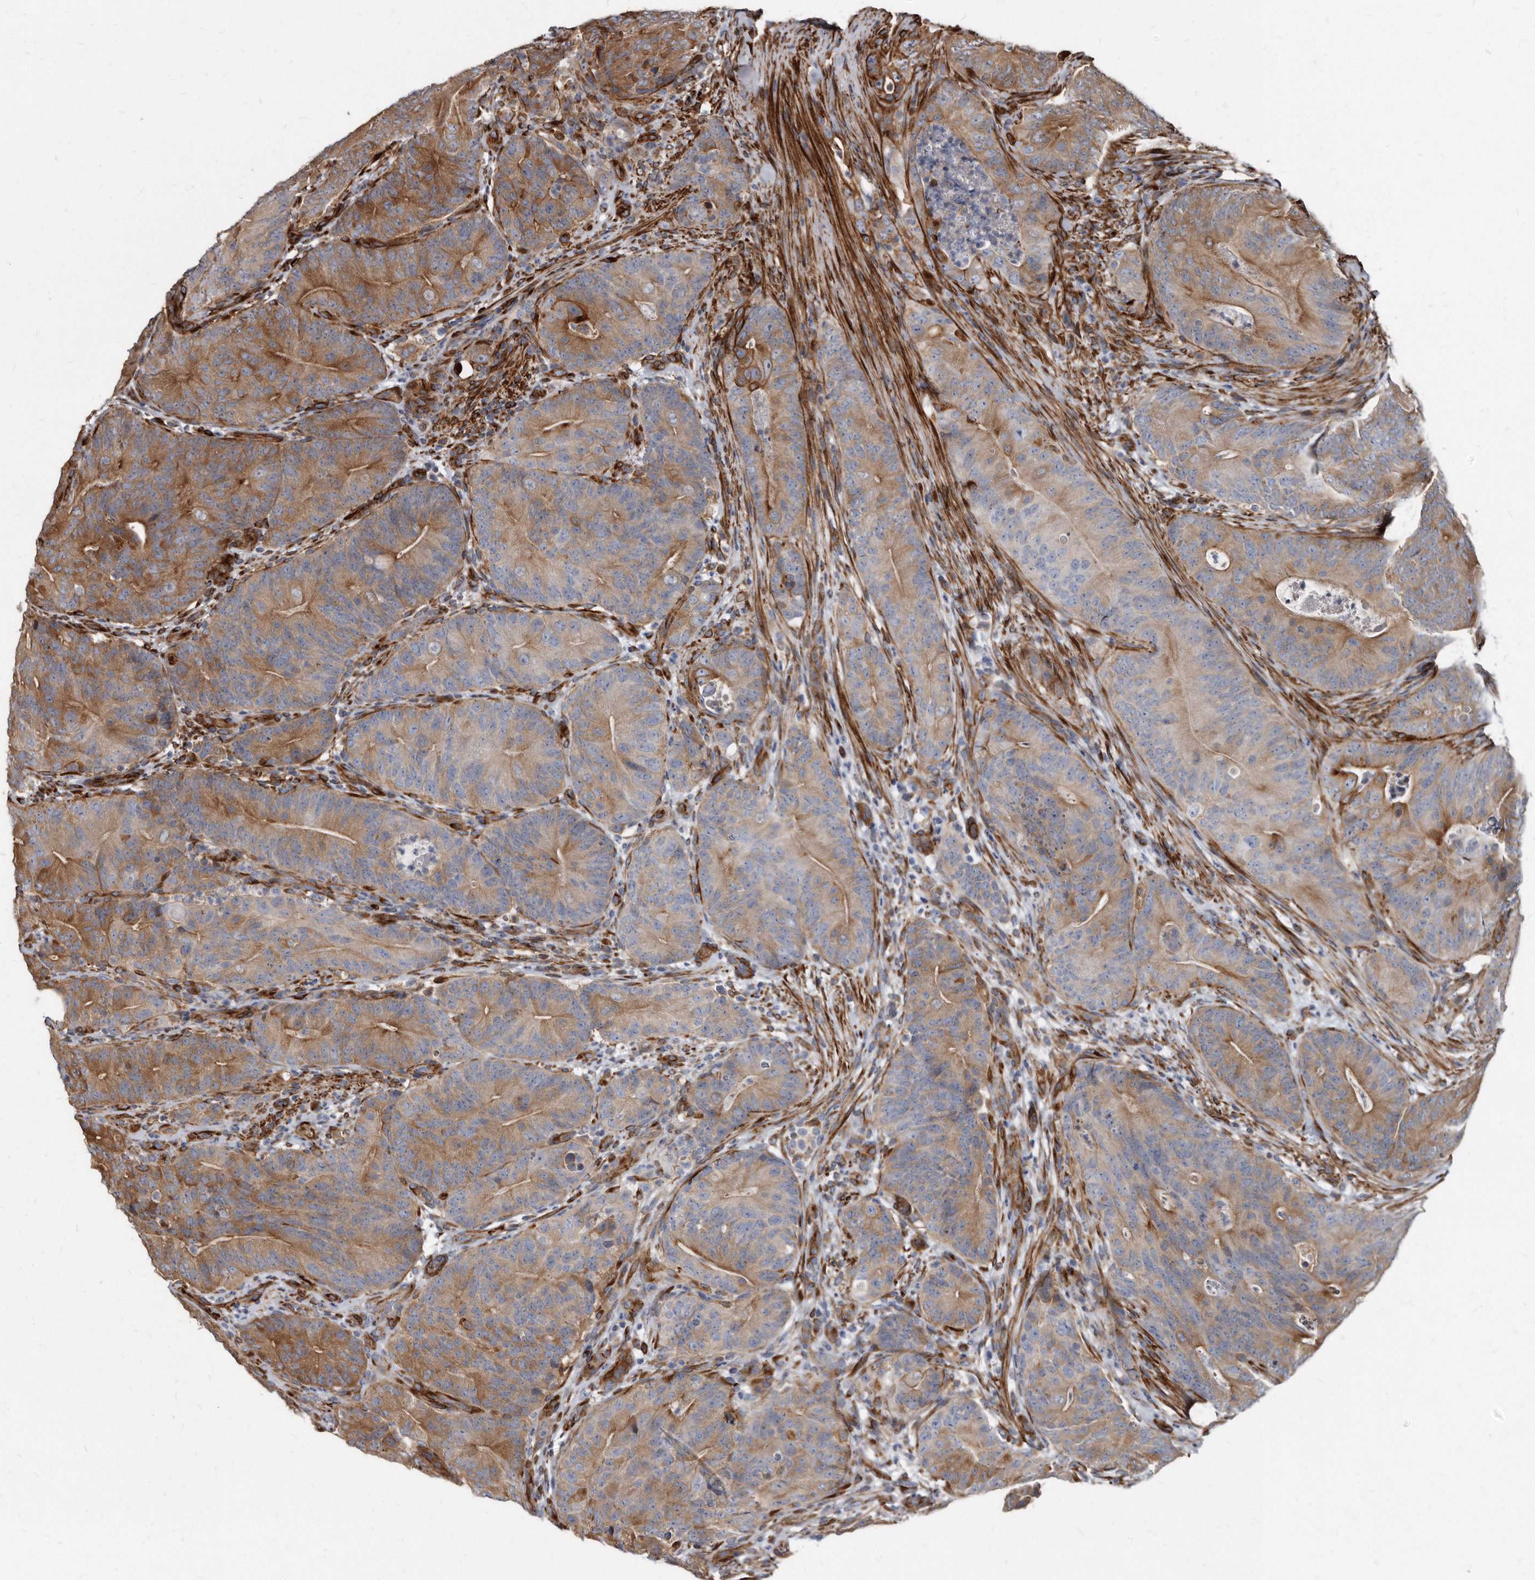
{"staining": {"intensity": "strong", "quantity": "25%-75%", "location": "cytoplasmic/membranous"}, "tissue": "colorectal cancer", "cell_type": "Tumor cells", "image_type": "cancer", "snomed": [{"axis": "morphology", "description": "Normal tissue, NOS"}, {"axis": "topography", "description": "Colon"}], "caption": "Protein analysis of colorectal cancer tissue shows strong cytoplasmic/membranous staining in about 25%-75% of tumor cells. The staining is performed using DAB brown chromogen to label protein expression. The nuclei are counter-stained blue using hematoxylin.", "gene": "KCTD20", "patient": {"sex": "female", "age": 82}}